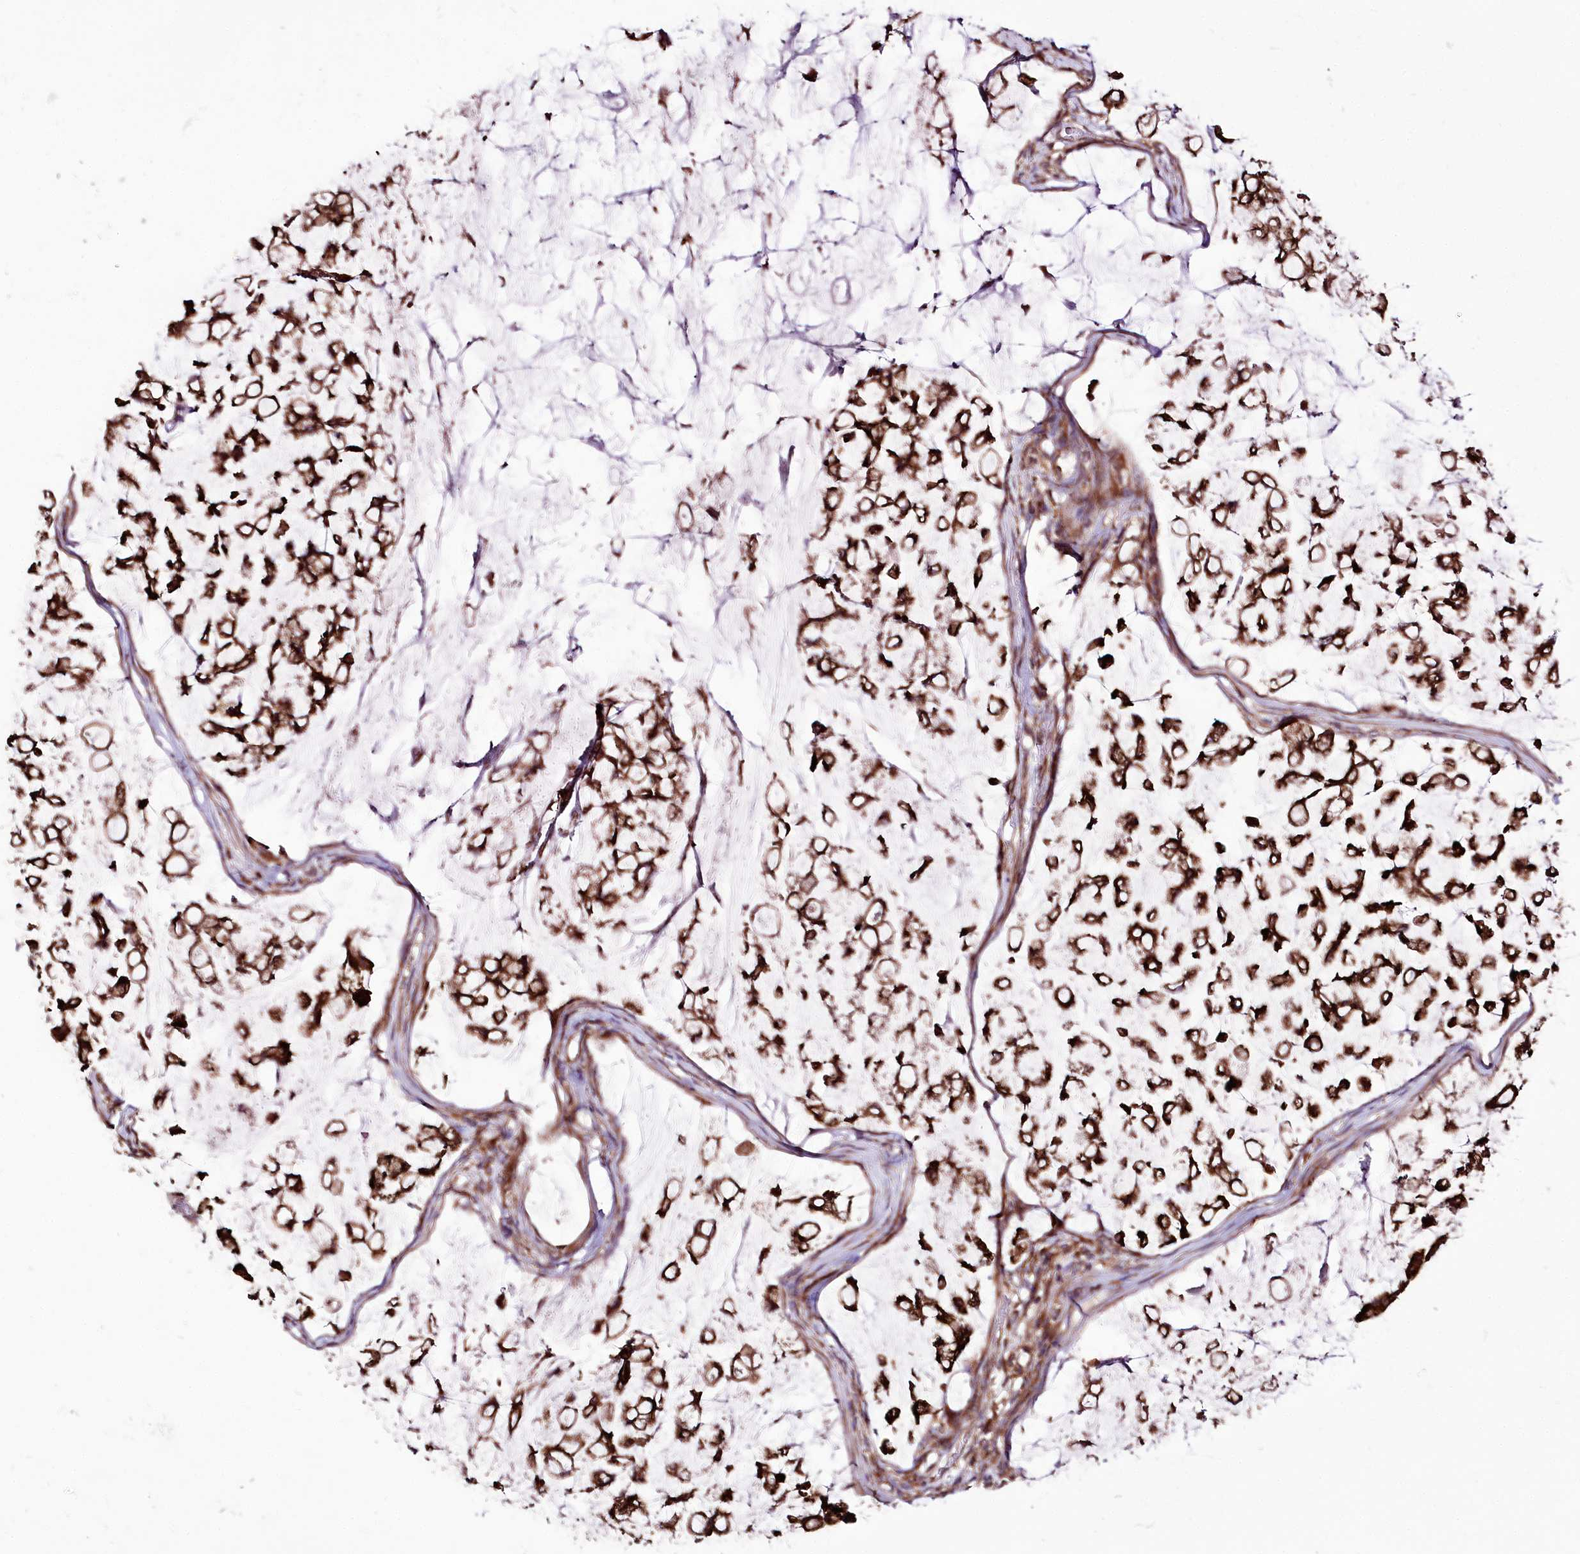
{"staining": {"intensity": "strong", "quantity": ">75%", "location": "cytoplasmic/membranous"}, "tissue": "stomach cancer", "cell_type": "Tumor cells", "image_type": "cancer", "snomed": [{"axis": "morphology", "description": "Adenocarcinoma, NOS"}, {"axis": "topography", "description": "Stomach, lower"}], "caption": "About >75% of tumor cells in human stomach adenocarcinoma demonstrate strong cytoplasmic/membranous protein positivity as visualized by brown immunohistochemical staining.", "gene": "RAB7A", "patient": {"sex": "male", "age": 67}}